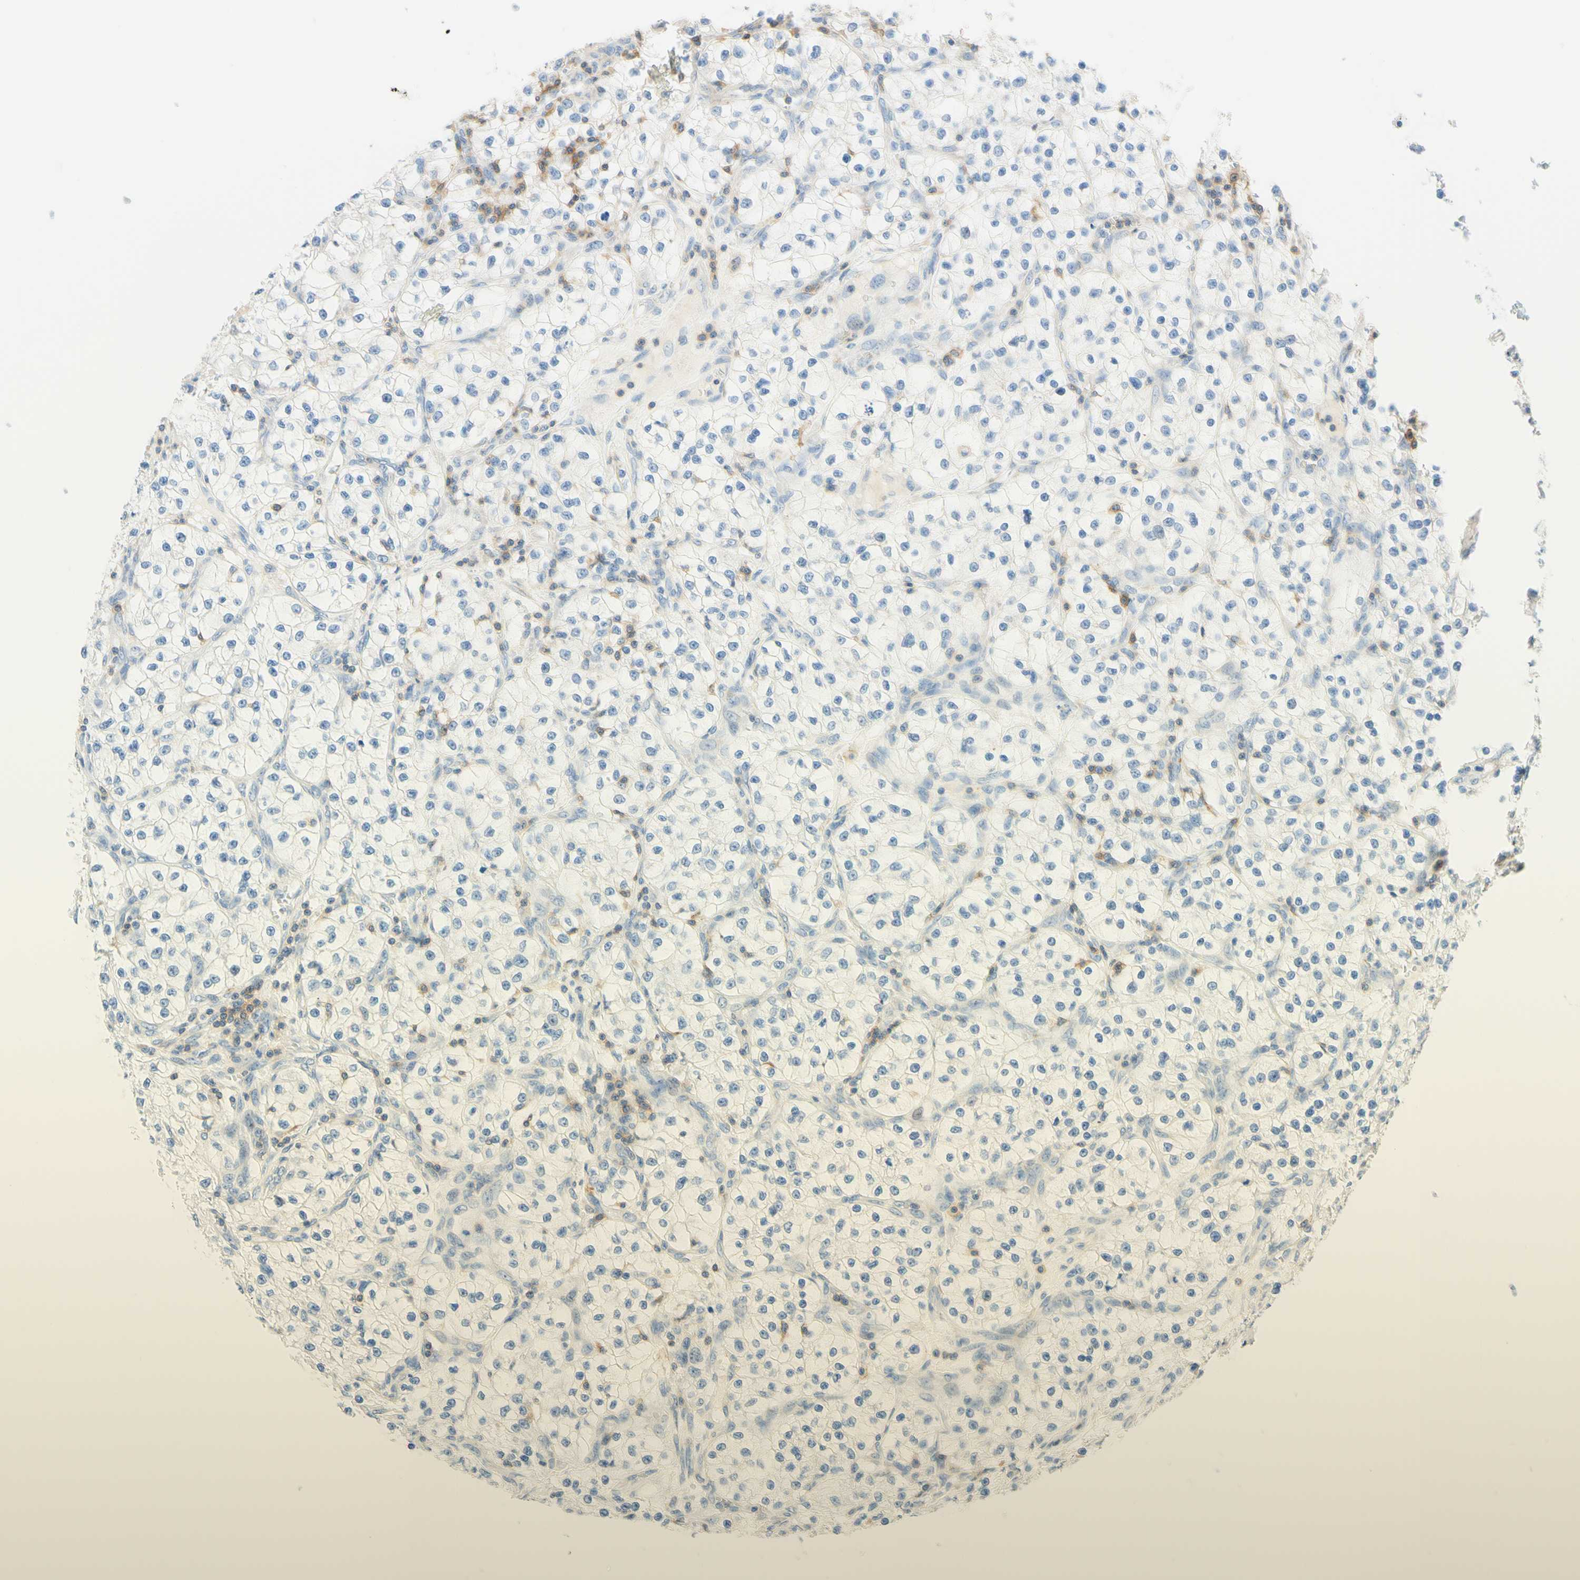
{"staining": {"intensity": "negative", "quantity": "none", "location": "none"}, "tissue": "renal cancer", "cell_type": "Tumor cells", "image_type": "cancer", "snomed": [{"axis": "morphology", "description": "Adenocarcinoma, NOS"}, {"axis": "topography", "description": "Kidney"}], "caption": "There is no significant expression in tumor cells of renal cancer.", "gene": "LAT", "patient": {"sex": "female", "age": 57}}